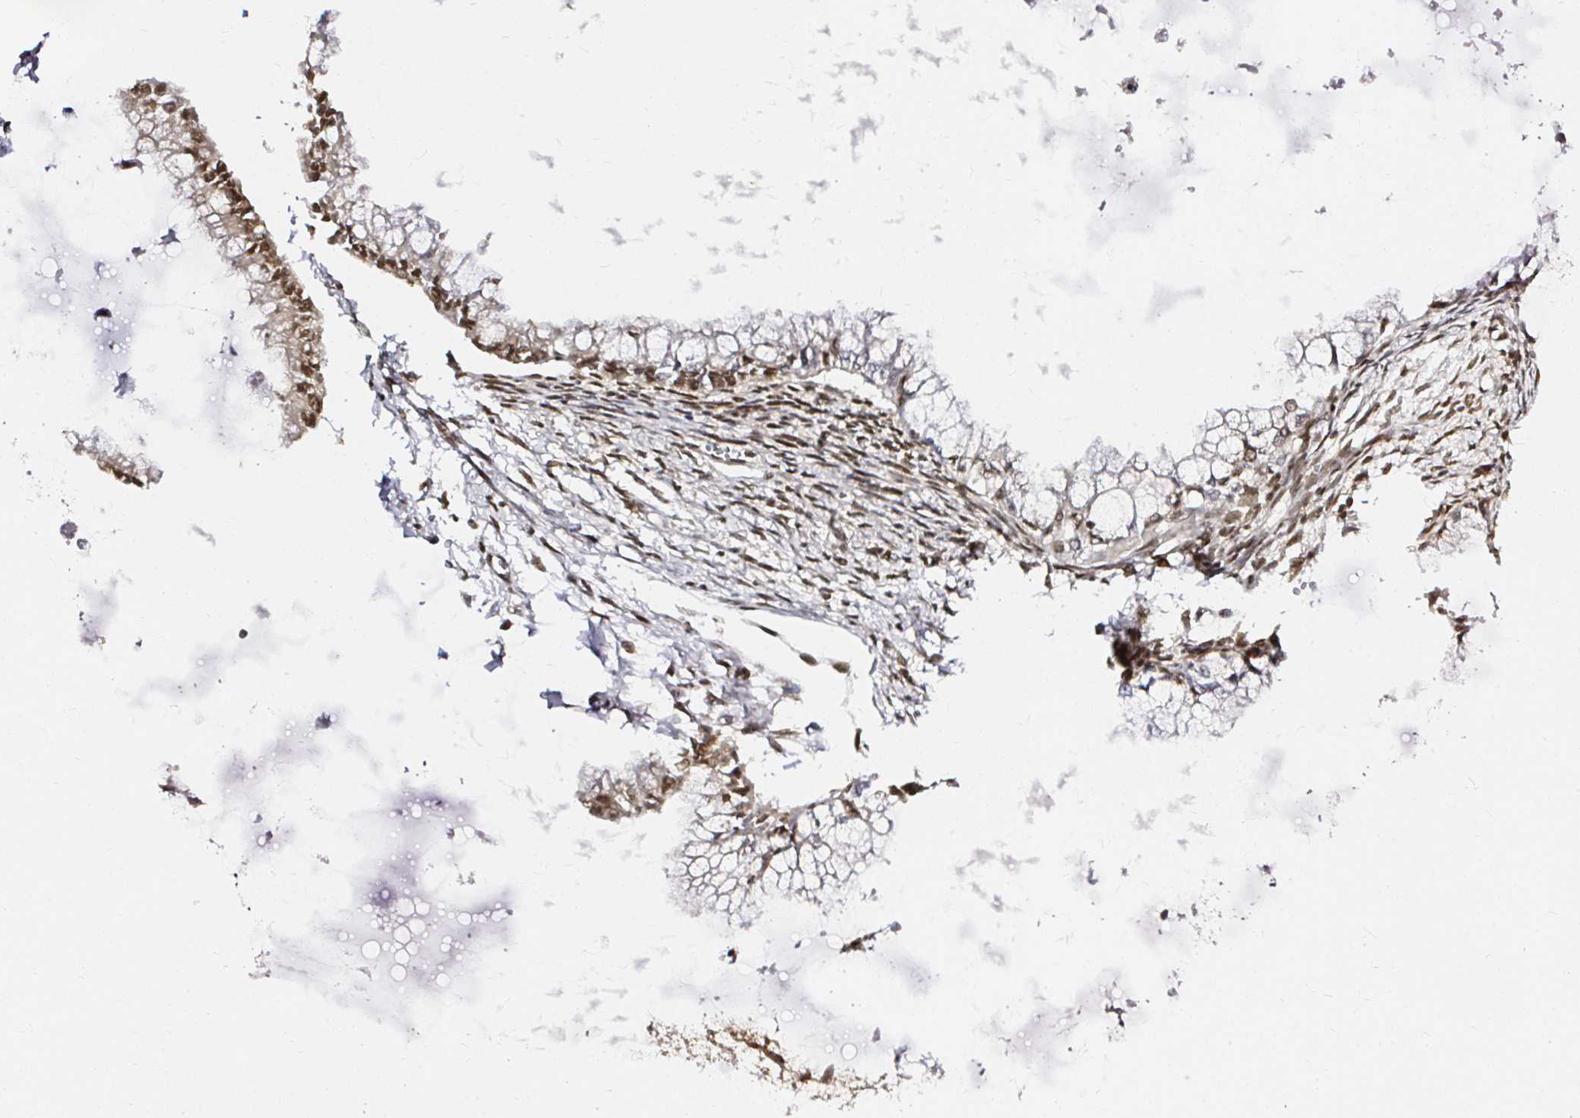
{"staining": {"intensity": "moderate", "quantity": ">75%", "location": "nuclear"}, "tissue": "ovarian cancer", "cell_type": "Tumor cells", "image_type": "cancer", "snomed": [{"axis": "morphology", "description": "Cystadenocarcinoma, mucinous, NOS"}, {"axis": "topography", "description": "Ovary"}], "caption": "Immunohistochemical staining of mucinous cystadenocarcinoma (ovarian) demonstrates medium levels of moderate nuclear protein staining in approximately >75% of tumor cells. (DAB (3,3'-diaminobenzidine) IHC, brown staining for protein, blue staining for nuclei).", "gene": "SNRPC", "patient": {"sex": "female", "age": 34}}